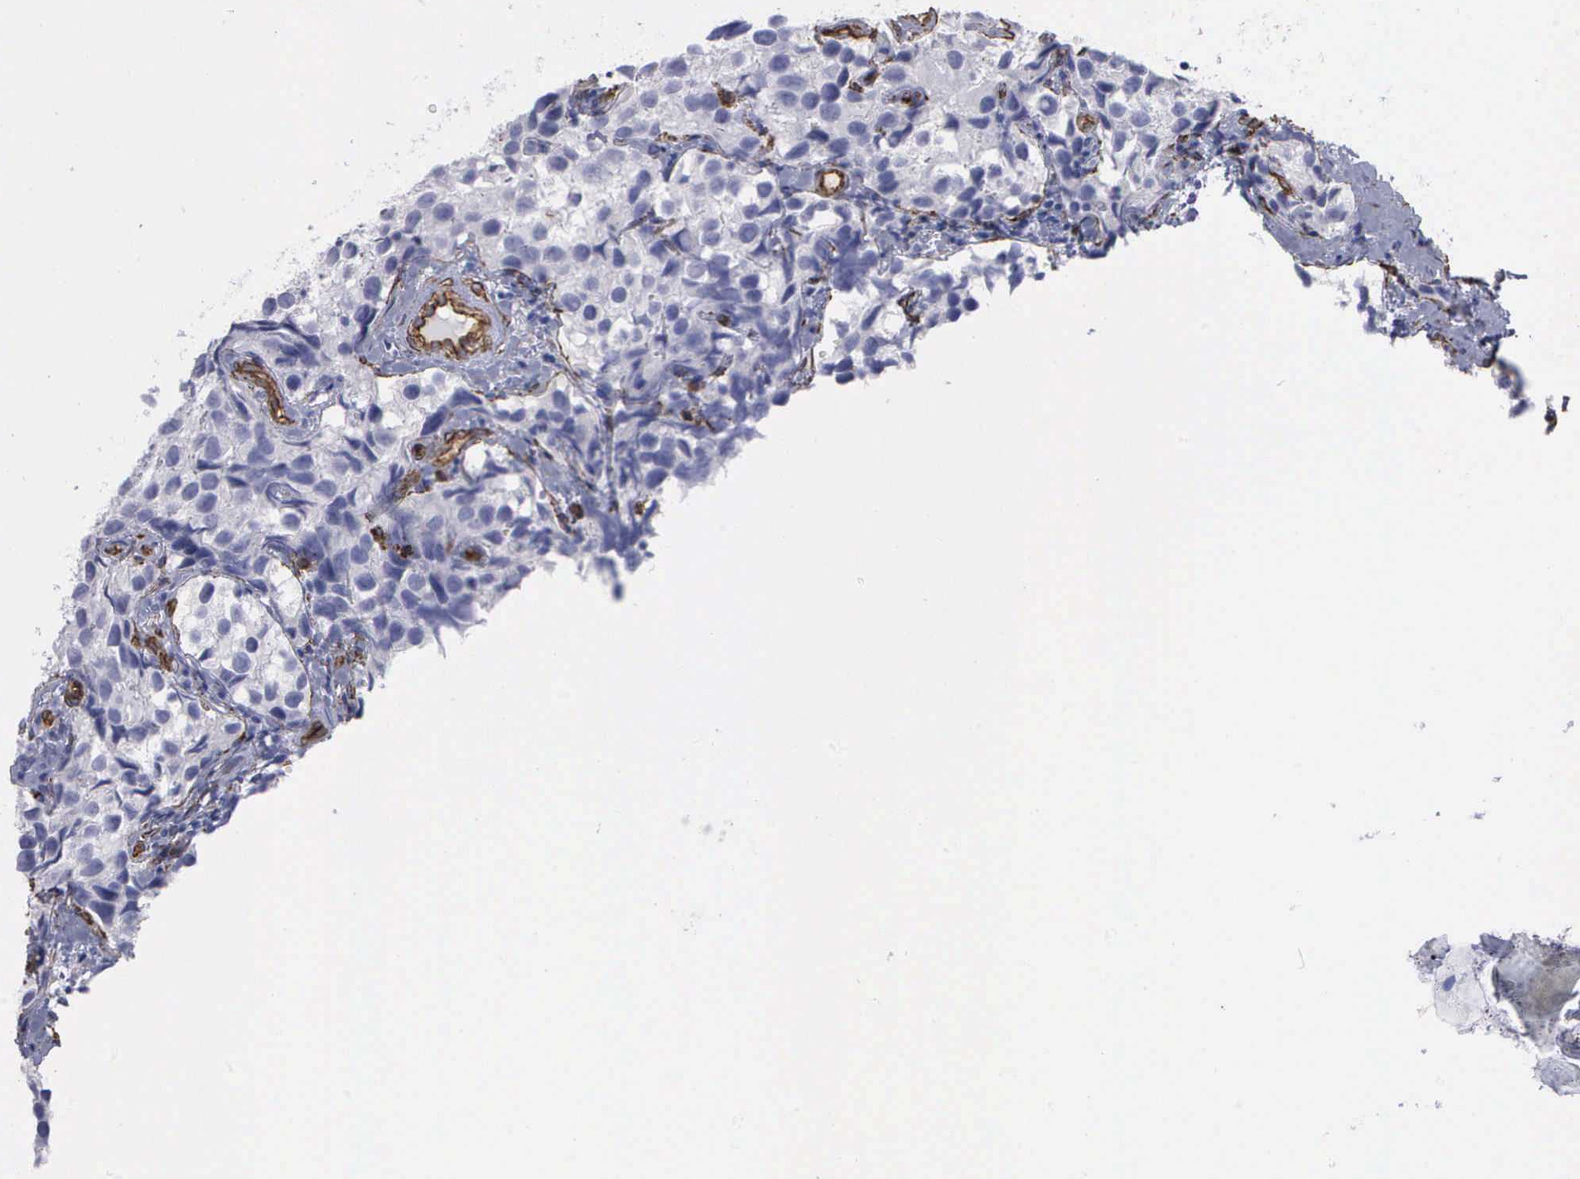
{"staining": {"intensity": "negative", "quantity": "none", "location": "none"}, "tissue": "testis cancer", "cell_type": "Tumor cells", "image_type": "cancer", "snomed": [{"axis": "morphology", "description": "Seminoma, NOS"}, {"axis": "topography", "description": "Testis"}], "caption": "Protein analysis of testis seminoma displays no significant staining in tumor cells.", "gene": "MAGEB10", "patient": {"sex": "male", "age": 39}}